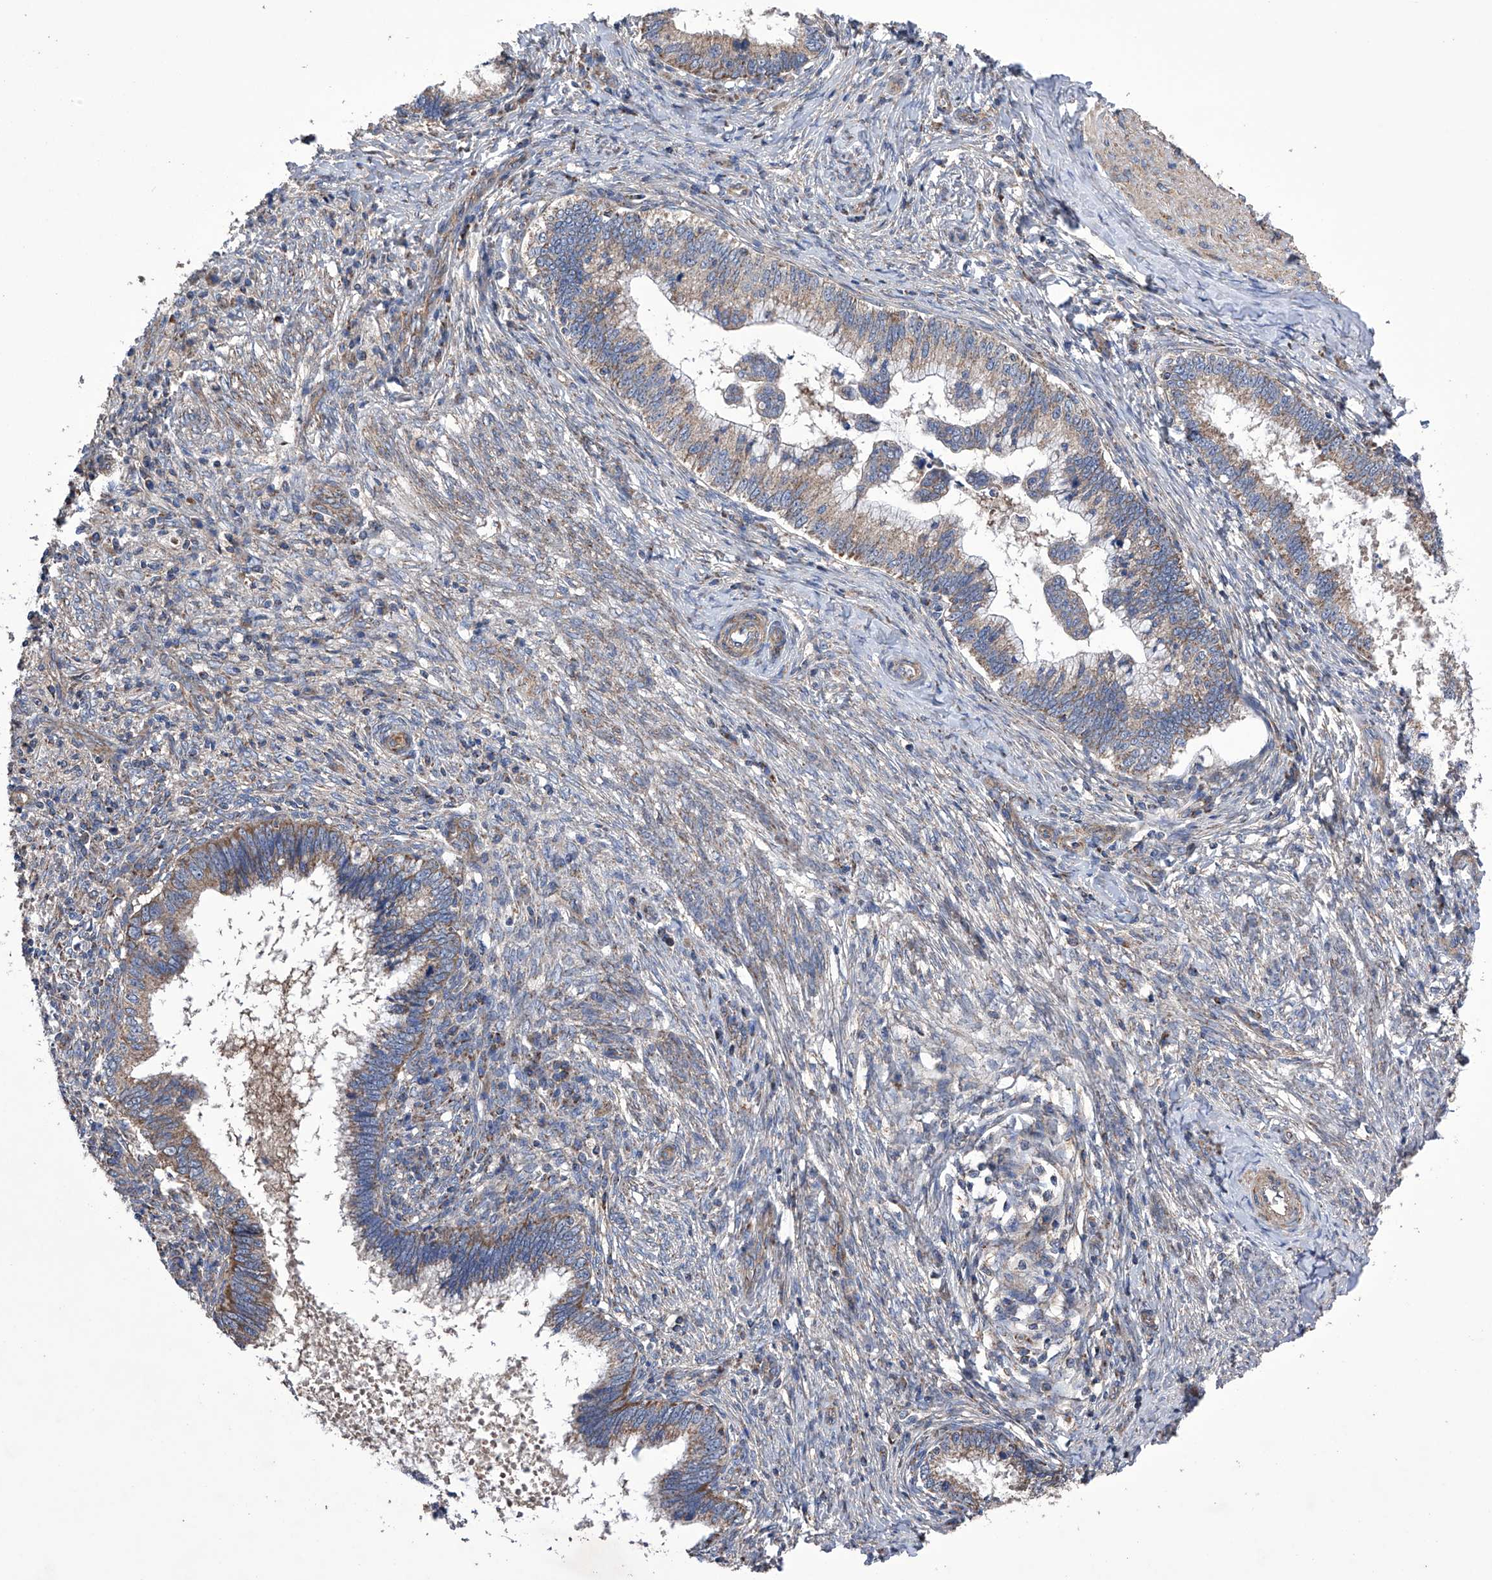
{"staining": {"intensity": "weak", "quantity": ">75%", "location": "cytoplasmic/membranous"}, "tissue": "cervical cancer", "cell_type": "Tumor cells", "image_type": "cancer", "snomed": [{"axis": "morphology", "description": "Adenocarcinoma, NOS"}, {"axis": "topography", "description": "Cervix"}], "caption": "Human cervical cancer (adenocarcinoma) stained with a brown dye displays weak cytoplasmic/membranous positive staining in about >75% of tumor cells.", "gene": "EFCAB2", "patient": {"sex": "female", "age": 36}}